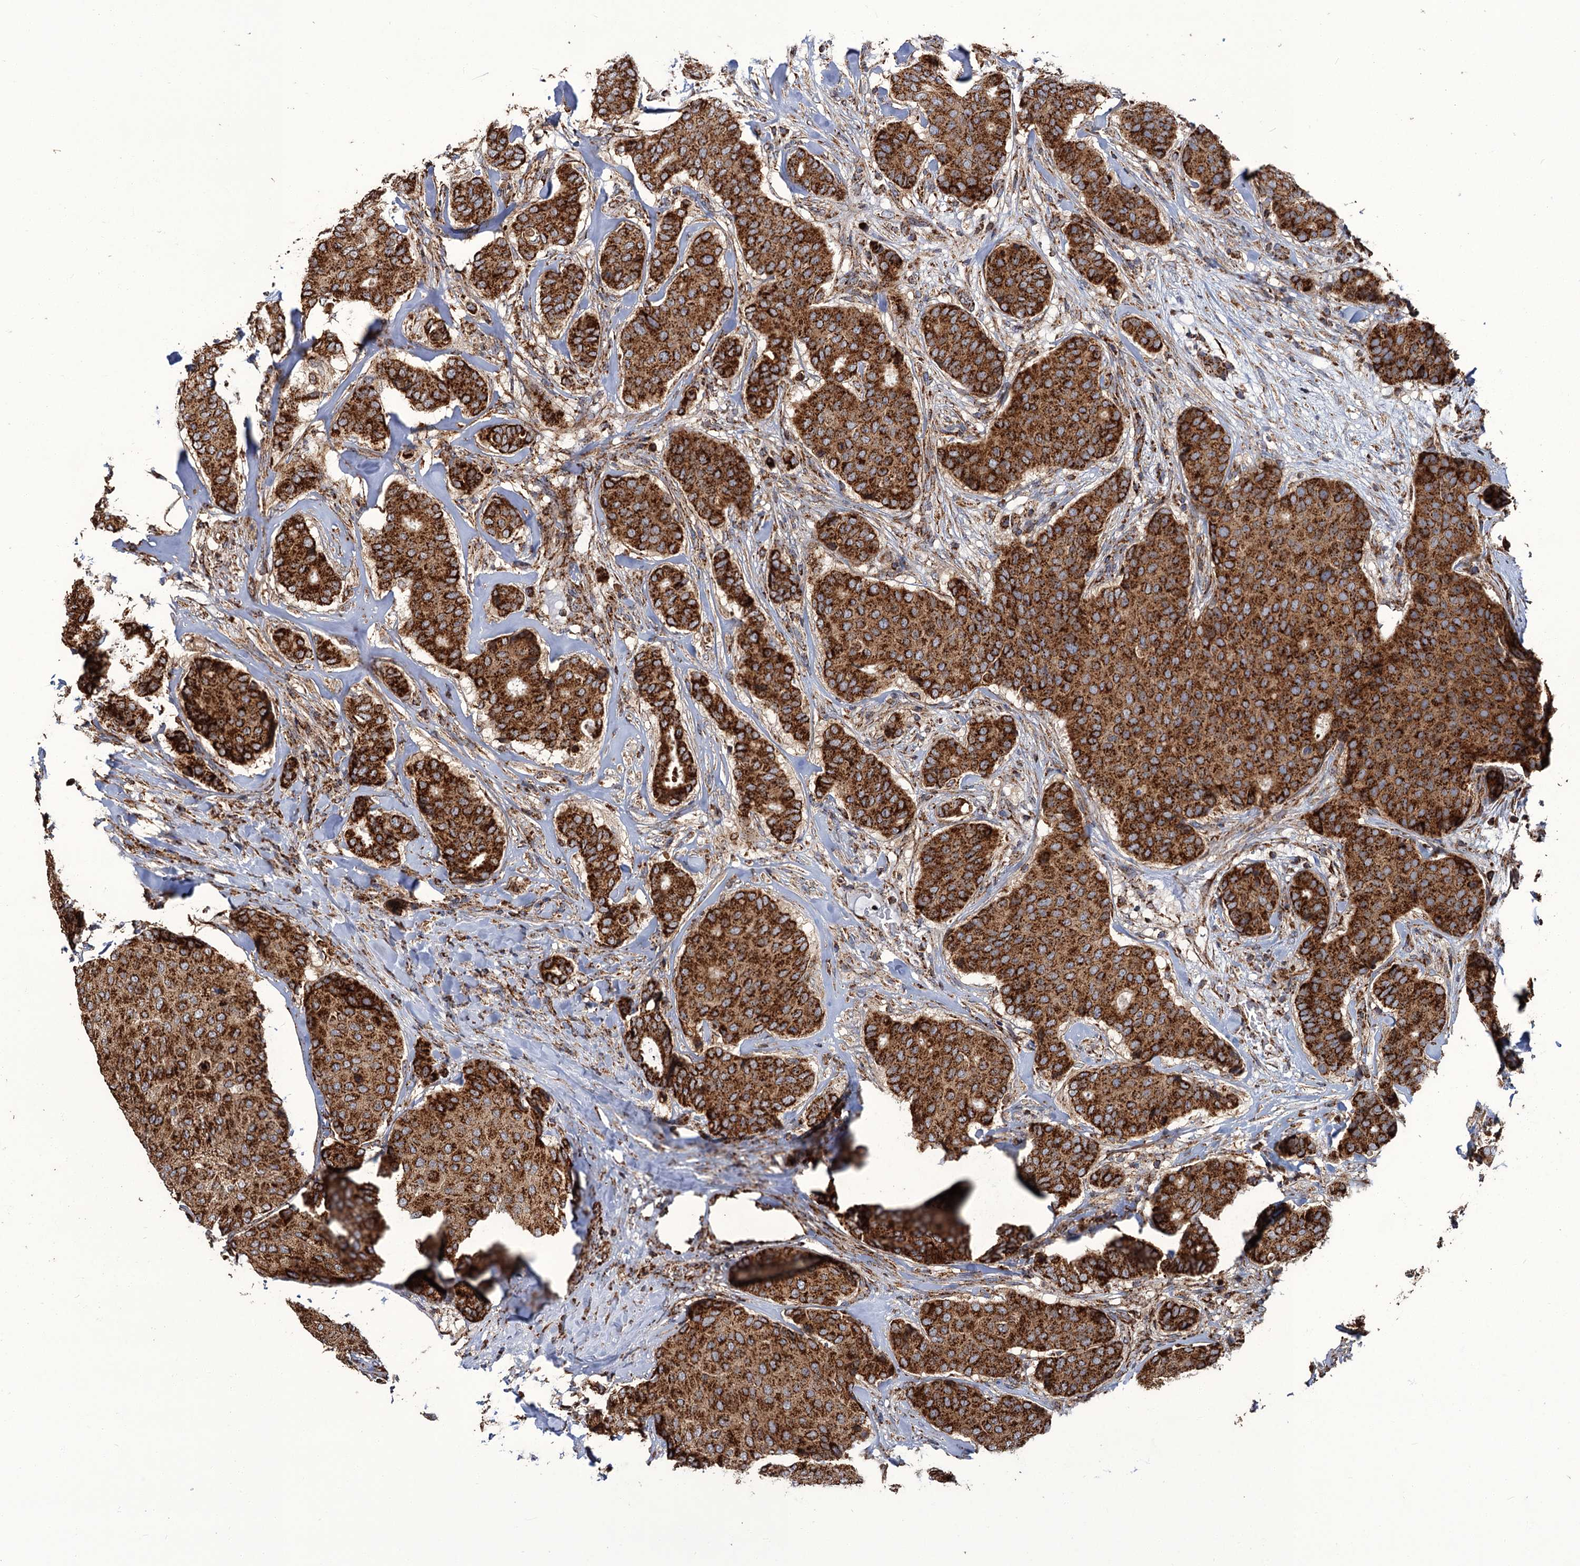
{"staining": {"intensity": "strong", "quantity": ">75%", "location": "cytoplasmic/membranous"}, "tissue": "breast cancer", "cell_type": "Tumor cells", "image_type": "cancer", "snomed": [{"axis": "morphology", "description": "Duct carcinoma"}, {"axis": "topography", "description": "Breast"}], "caption": "This photomicrograph displays immunohistochemistry (IHC) staining of human breast cancer, with high strong cytoplasmic/membranous staining in approximately >75% of tumor cells.", "gene": "APH1A", "patient": {"sex": "female", "age": 75}}